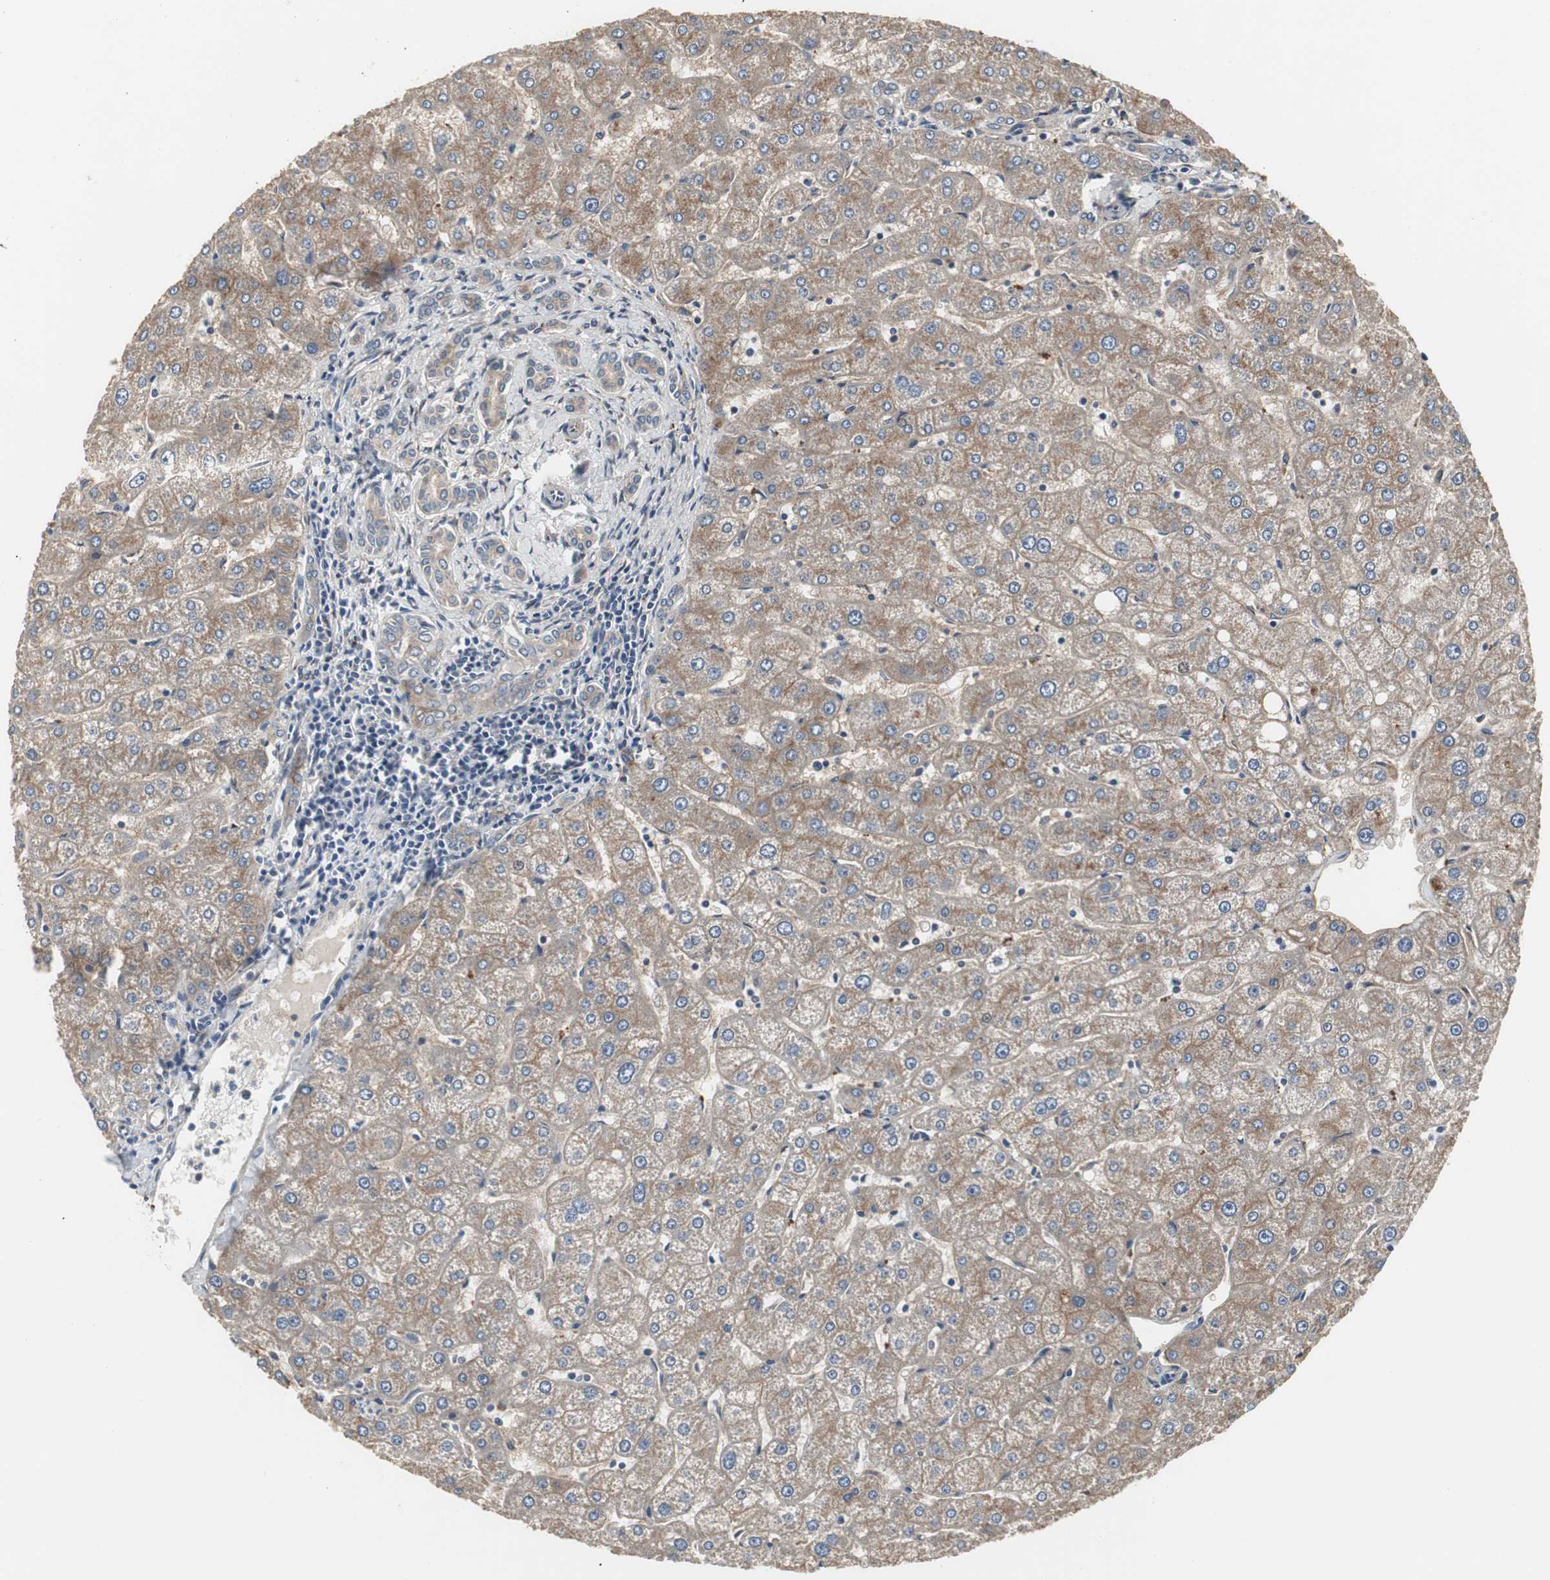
{"staining": {"intensity": "weak", "quantity": ">75%", "location": "cytoplasmic/membranous"}, "tissue": "liver", "cell_type": "Cholangiocytes", "image_type": "normal", "snomed": [{"axis": "morphology", "description": "Normal tissue, NOS"}, {"axis": "topography", "description": "Liver"}], "caption": "A low amount of weak cytoplasmic/membranous positivity is identified in about >75% of cholangiocytes in unremarkable liver.", "gene": "ATP2B2", "patient": {"sex": "male", "age": 67}}